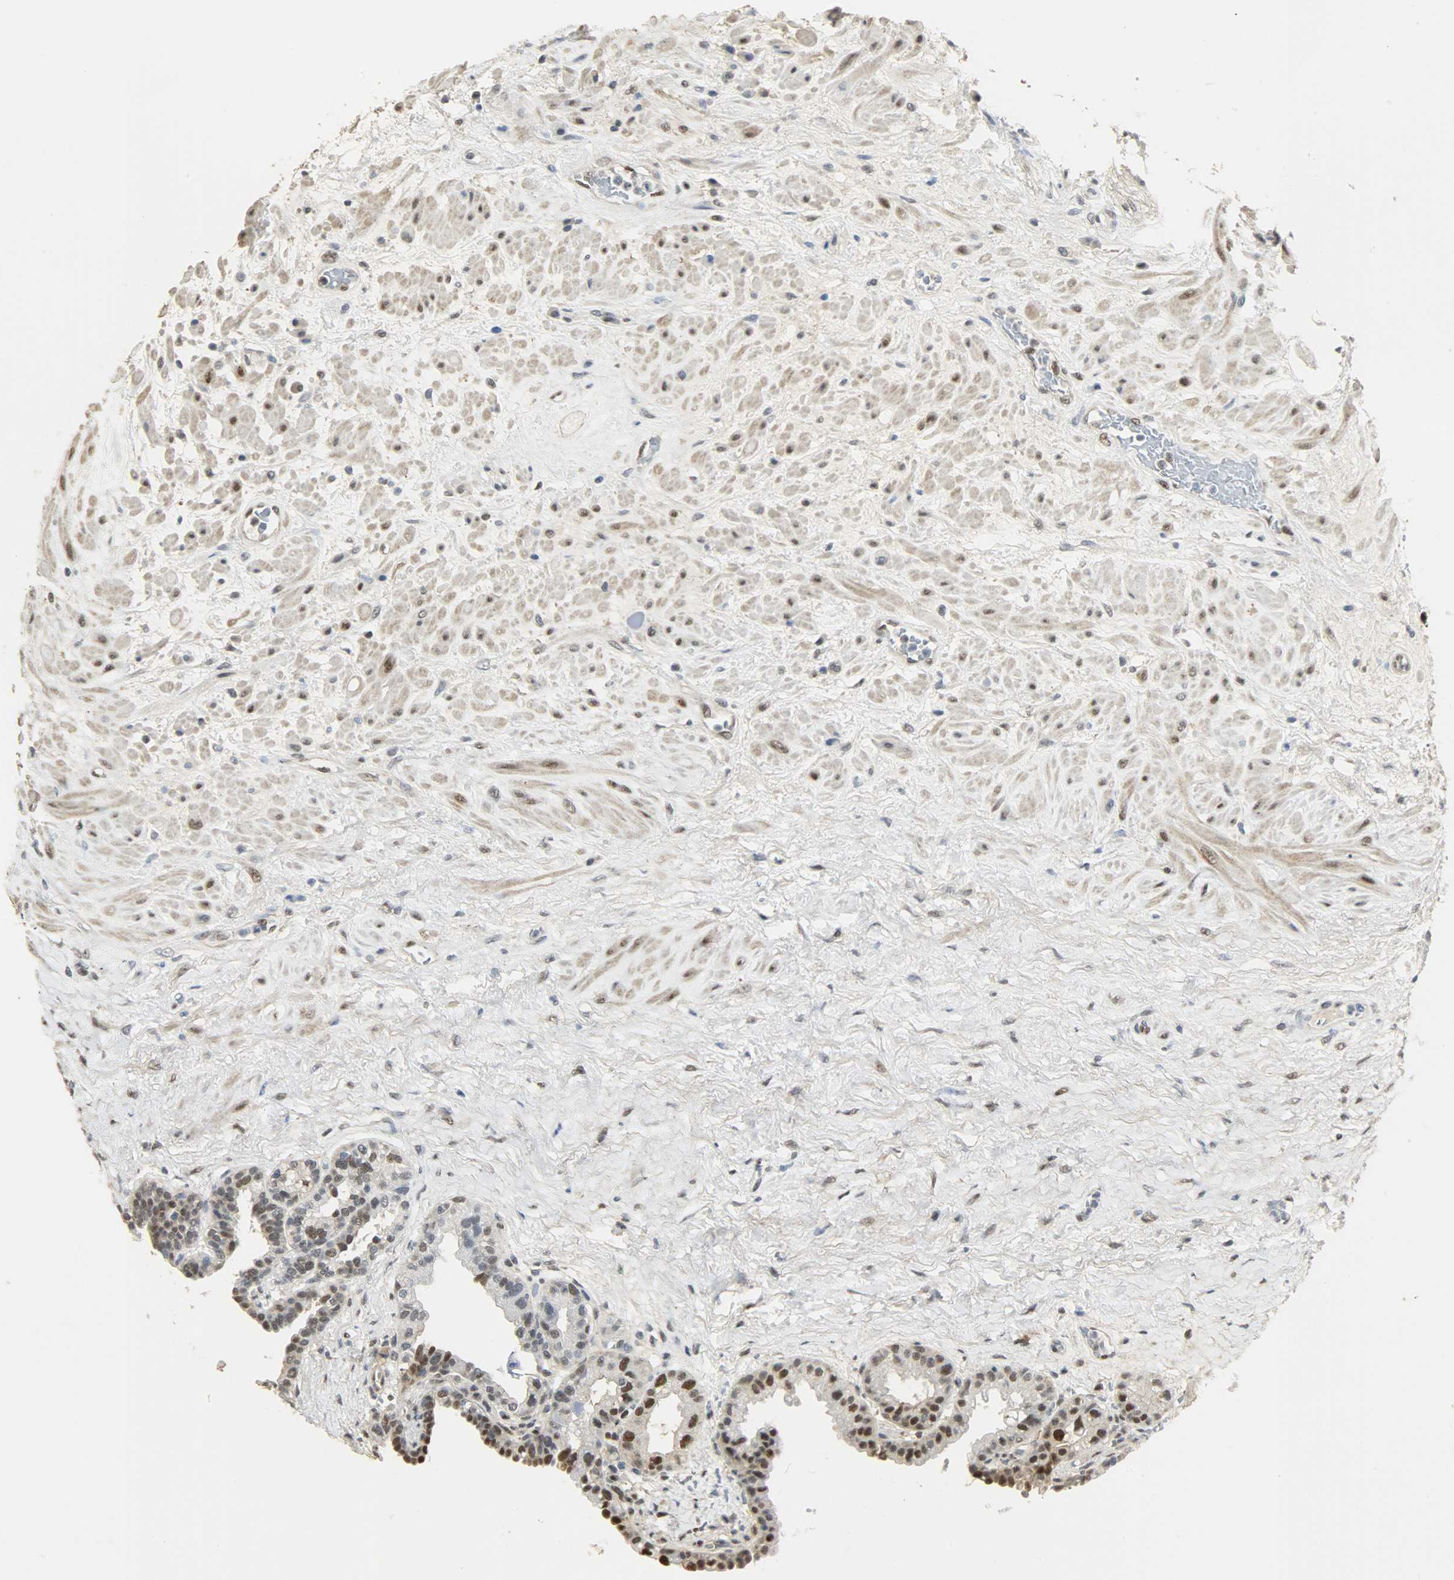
{"staining": {"intensity": "weak", "quantity": "25%-75%", "location": "nuclear"}, "tissue": "seminal vesicle", "cell_type": "Glandular cells", "image_type": "normal", "snomed": [{"axis": "morphology", "description": "Normal tissue, NOS"}, {"axis": "topography", "description": "Seminal veicle"}], "caption": "Immunohistochemistry (IHC) image of benign seminal vesicle: human seminal vesicle stained using immunohistochemistry (IHC) reveals low levels of weak protein expression localized specifically in the nuclear of glandular cells, appearing as a nuclear brown color.", "gene": "NPEPL1", "patient": {"sex": "male", "age": 61}}